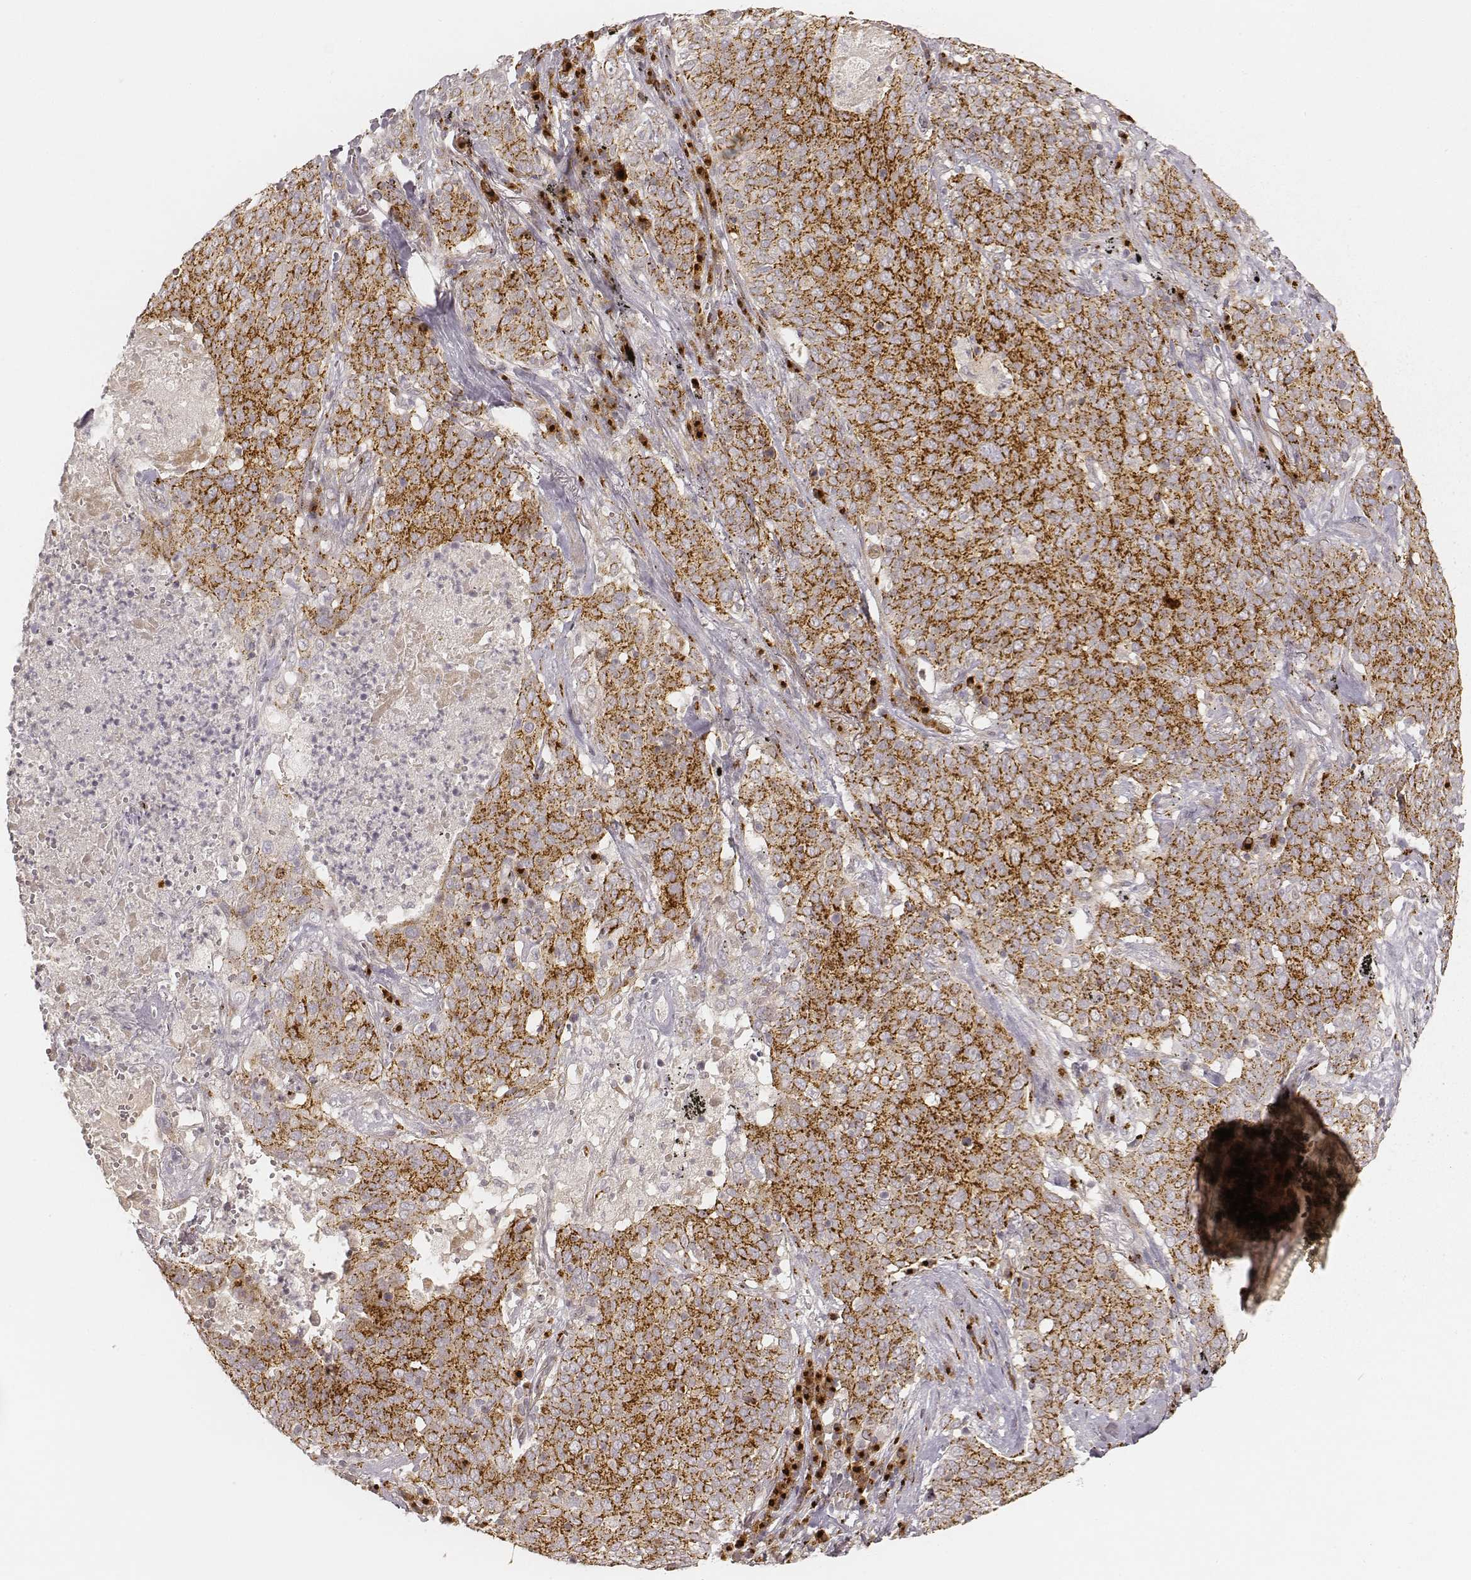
{"staining": {"intensity": "strong", "quantity": ">75%", "location": "cytoplasmic/membranous"}, "tissue": "lung cancer", "cell_type": "Tumor cells", "image_type": "cancer", "snomed": [{"axis": "morphology", "description": "Squamous cell carcinoma, NOS"}, {"axis": "topography", "description": "Lung"}], "caption": "Brown immunohistochemical staining in squamous cell carcinoma (lung) shows strong cytoplasmic/membranous expression in about >75% of tumor cells.", "gene": "GORASP2", "patient": {"sex": "male", "age": 82}}